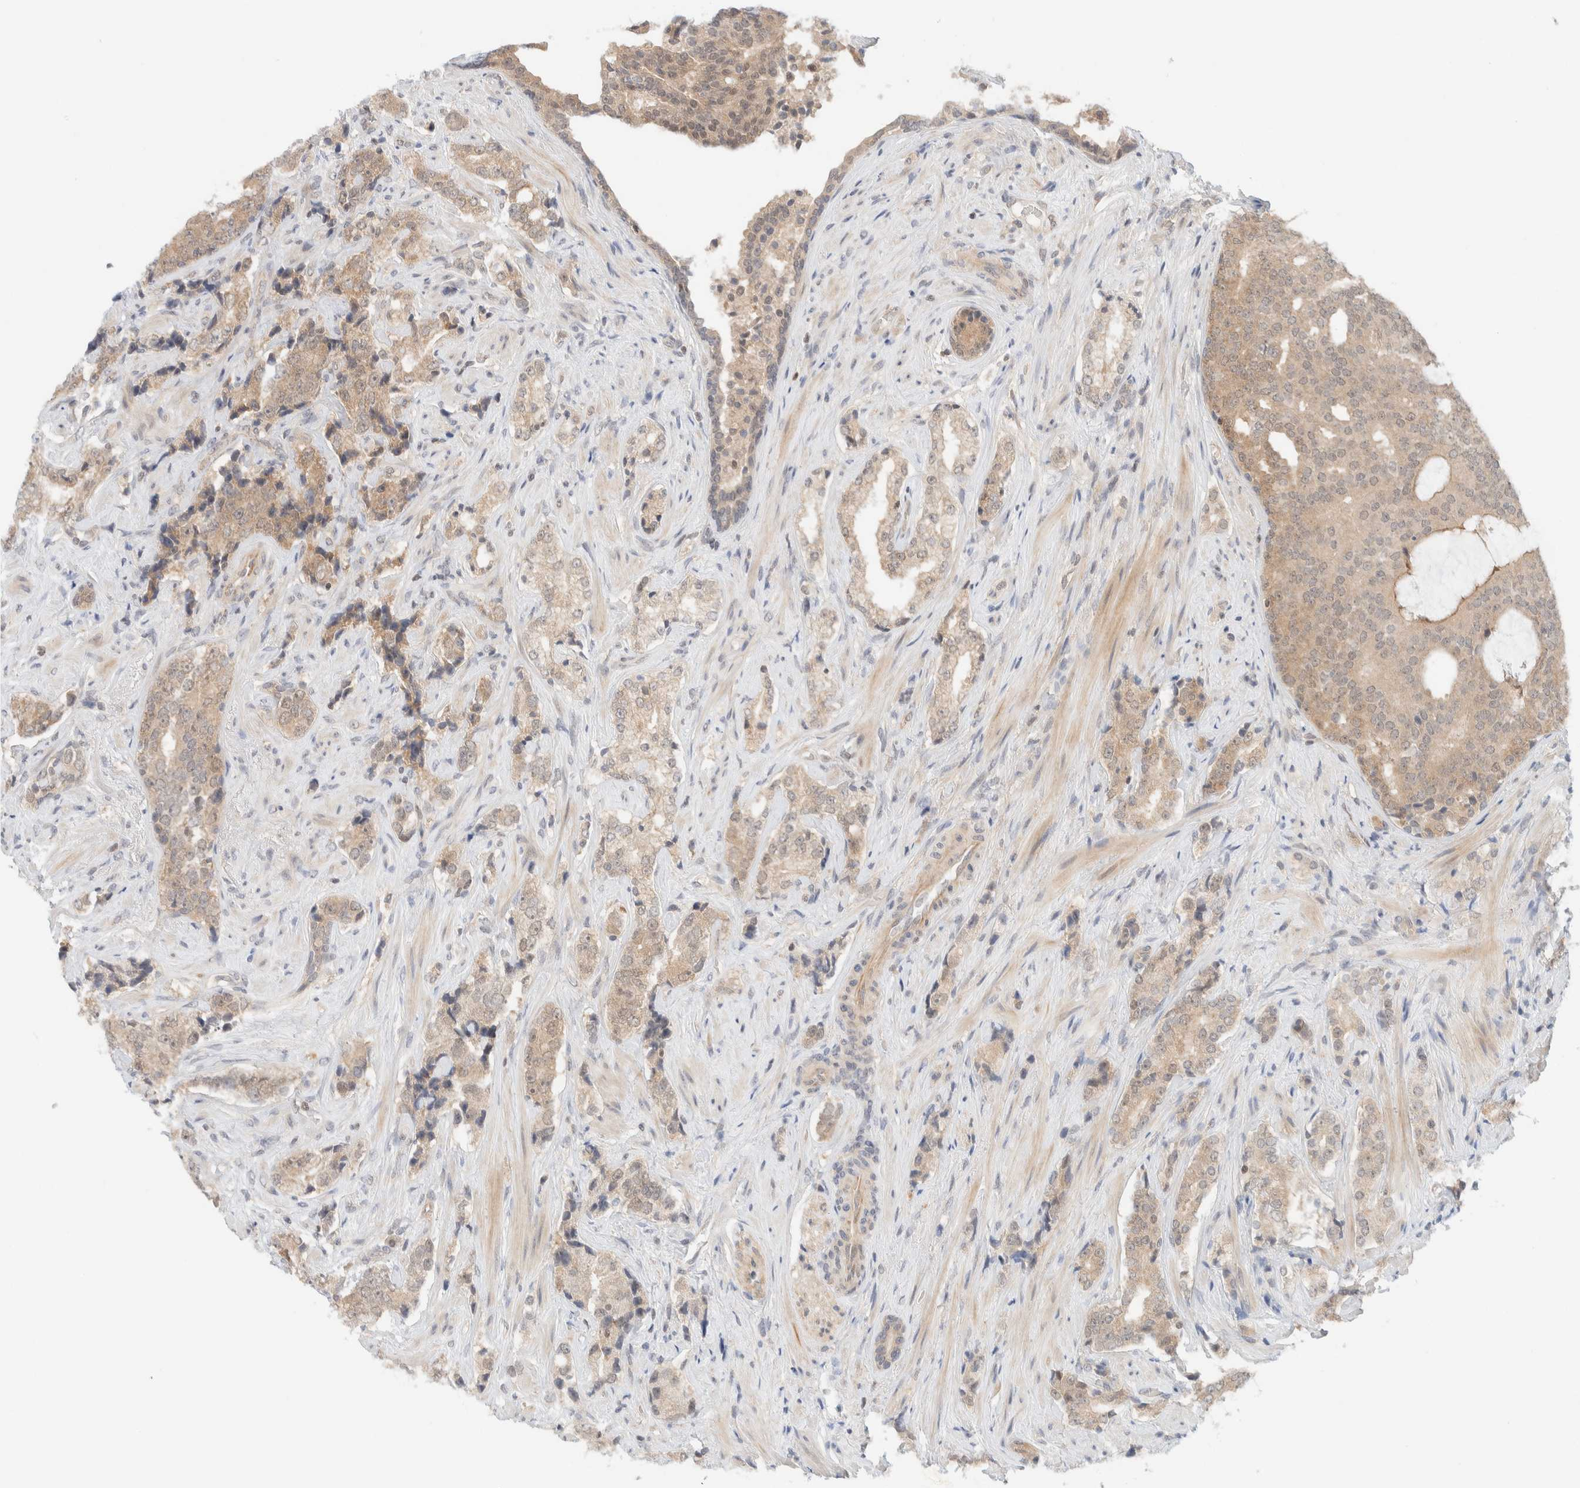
{"staining": {"intensity": "weak", "quantity": ">75%", "location": "cytoplasmic/membranous"}, "tissue": "prostate cancer", "cell_type": "Tumor cells", "image_type": "cancer", "snomed": [{"axis": "morphology", "description": "Adenocarcinoma, High grade"}, {"axis": "topography", "description": "Prostate"}], "caption": "IHC (DAB) staining of human prostate cancer (adenocarcinoma (high-grade)) demonstrates weak cytoplasmic/membranous protein positivity in about >75% of tumor cells.", "gene": "C8orf76", "patient": {"sex": "male", "age": 71}}